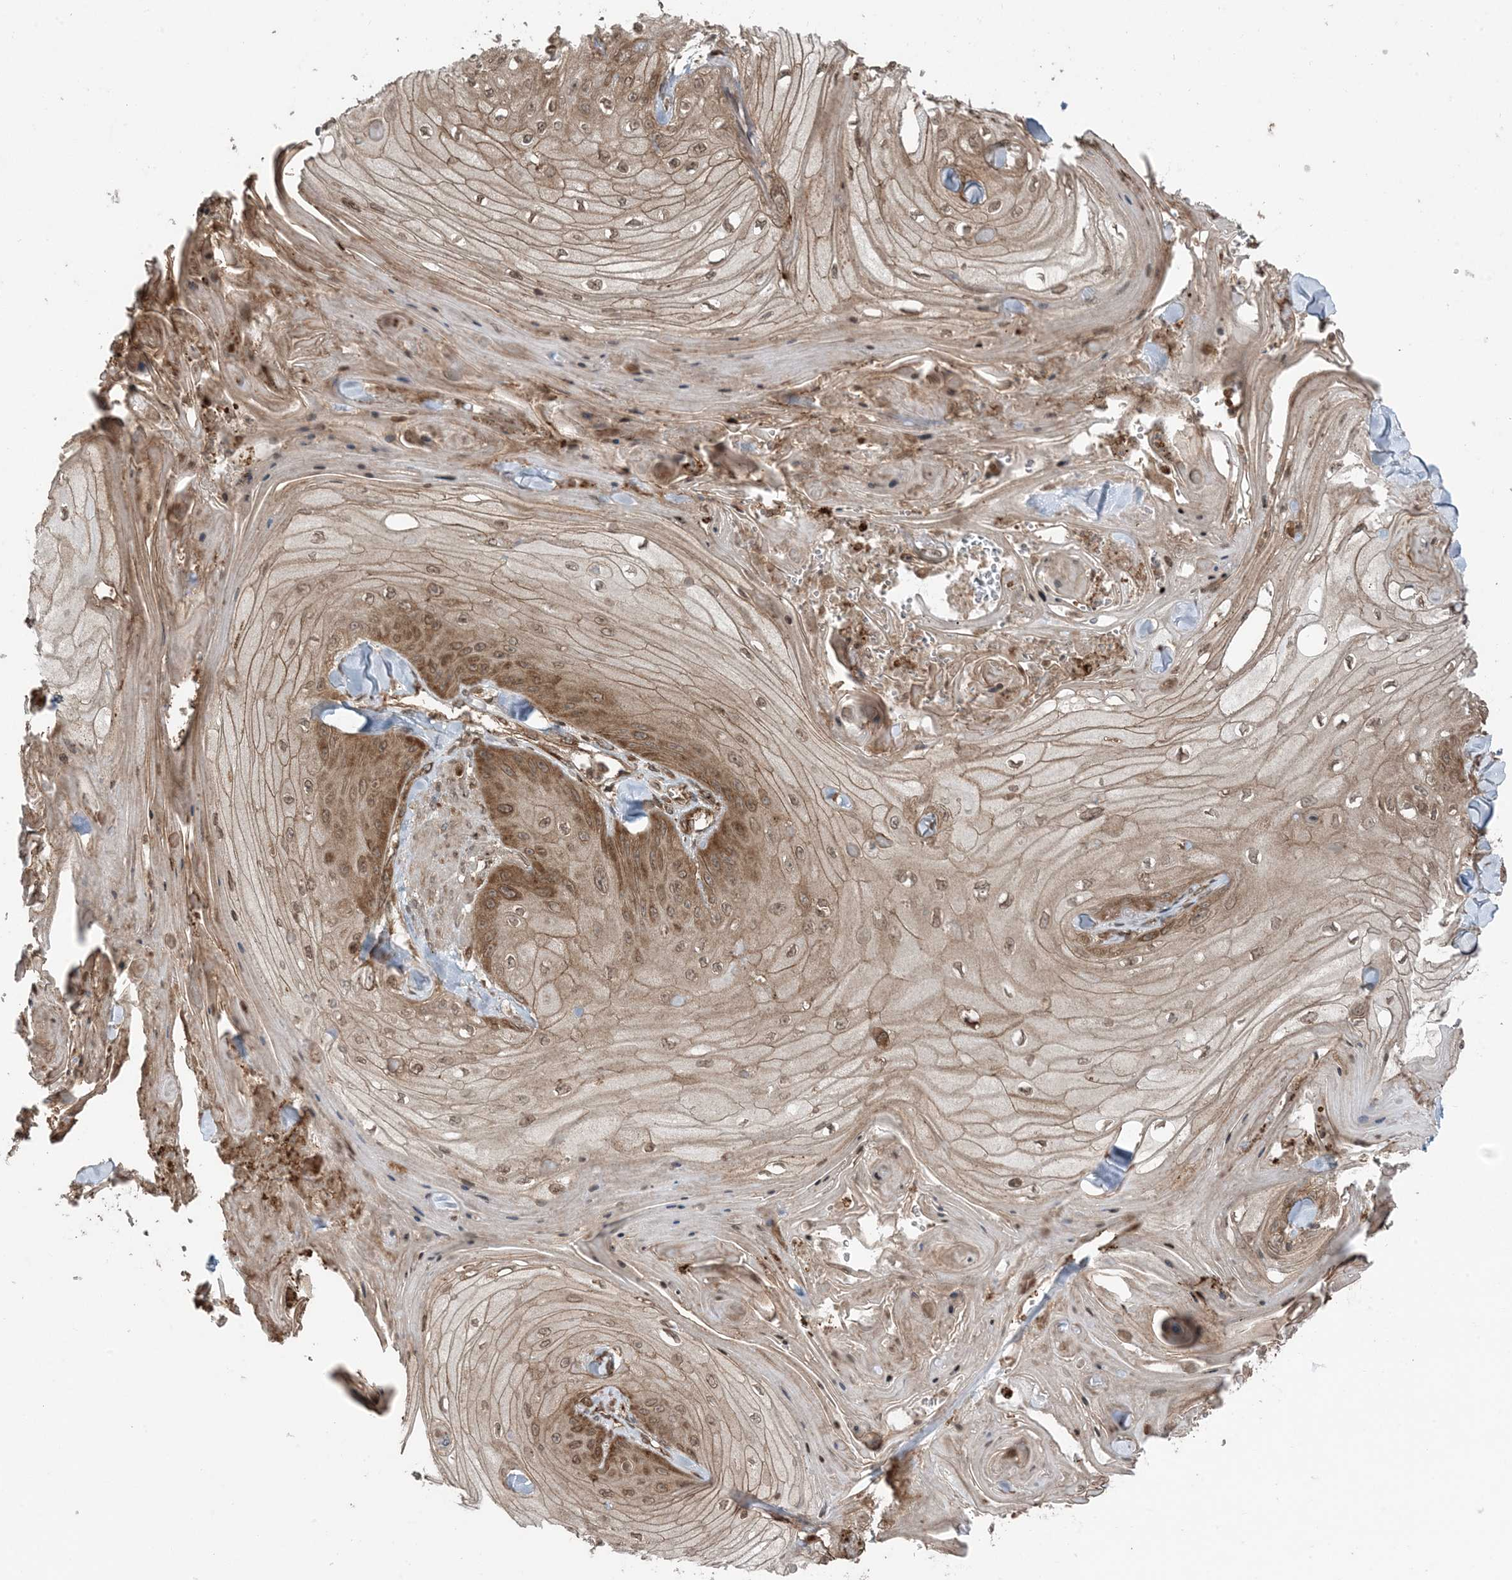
{"staining": {"intensity": "moderate", "quantity": ">75%", "location": "cytoplasmic/membranous"}, "tissue": "skin cancer", "cell_type": "Tumor cells", "image_type": "cancer", "snomed": [{"axis": "morphology", "description": "Squamous cell carcinoma, NOS"}, {"axis": "topography", "description": "Skin"}], "caption": "Skin squamous cell carcinoma stained with IHC demonstrates moderate cytoplasmic/membranous staining in about >75% of tumor cells.", "gene": "DDX19B", "patient": {"sex": "male", "age": 74}}